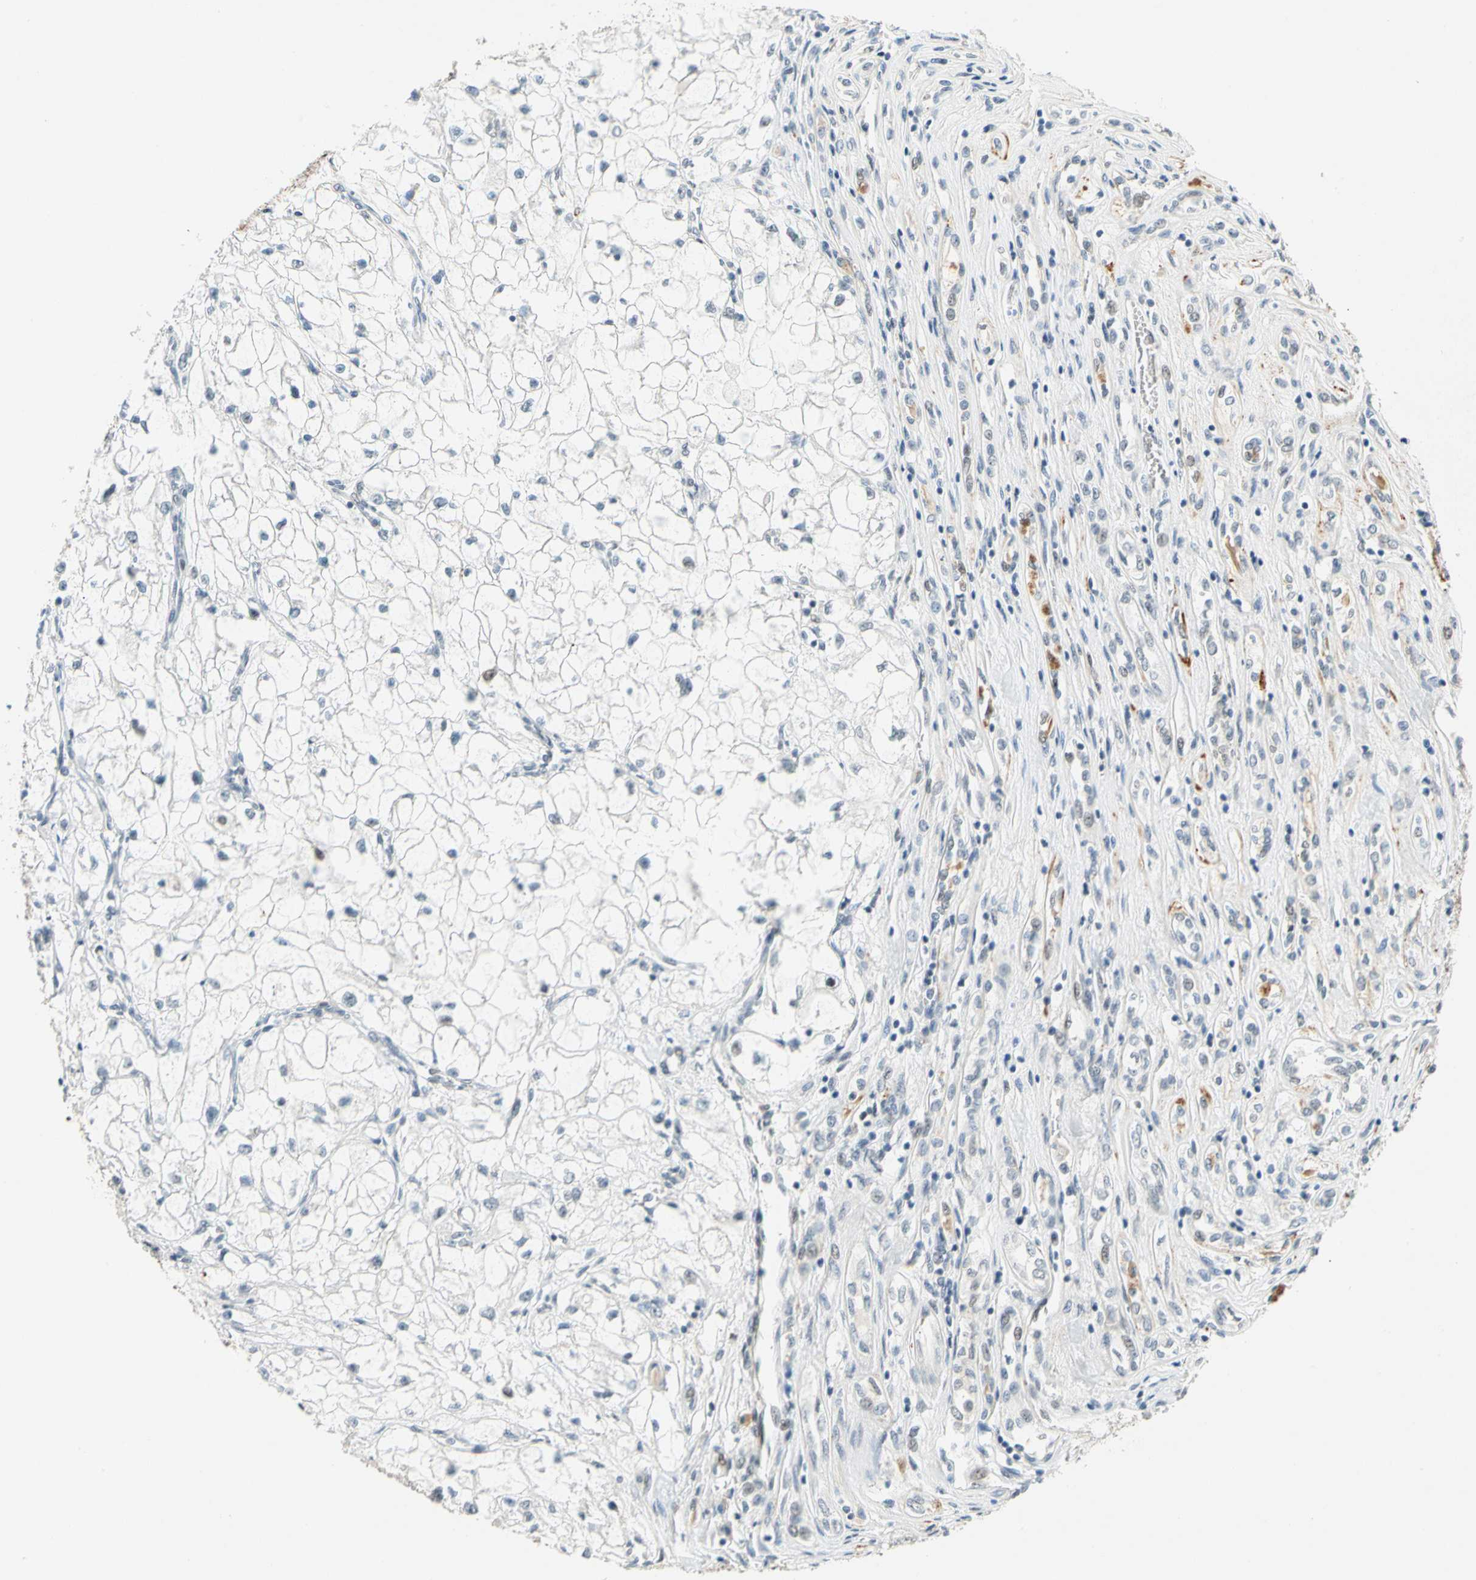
{"staining": {"intensity": "negative", "quantity": "none", "location": "none"}, "tissue": "renal cancer", "cell_type": "Tumor cells", "image_type": "cancer", "snomed": [{"axis": "morphology", "description": "Adenocarcinoma, NOS"}, {"axis": "topography", "description": "Kidney"}], "caption": "DAB (3,3'-diaminobenzidine) immunohistochemical staining of human renal adenocarcinoma exhibits no significant expression in tumor cells.", "gene": "POGZ", "patient": {"sex": "female", "age": 70}}